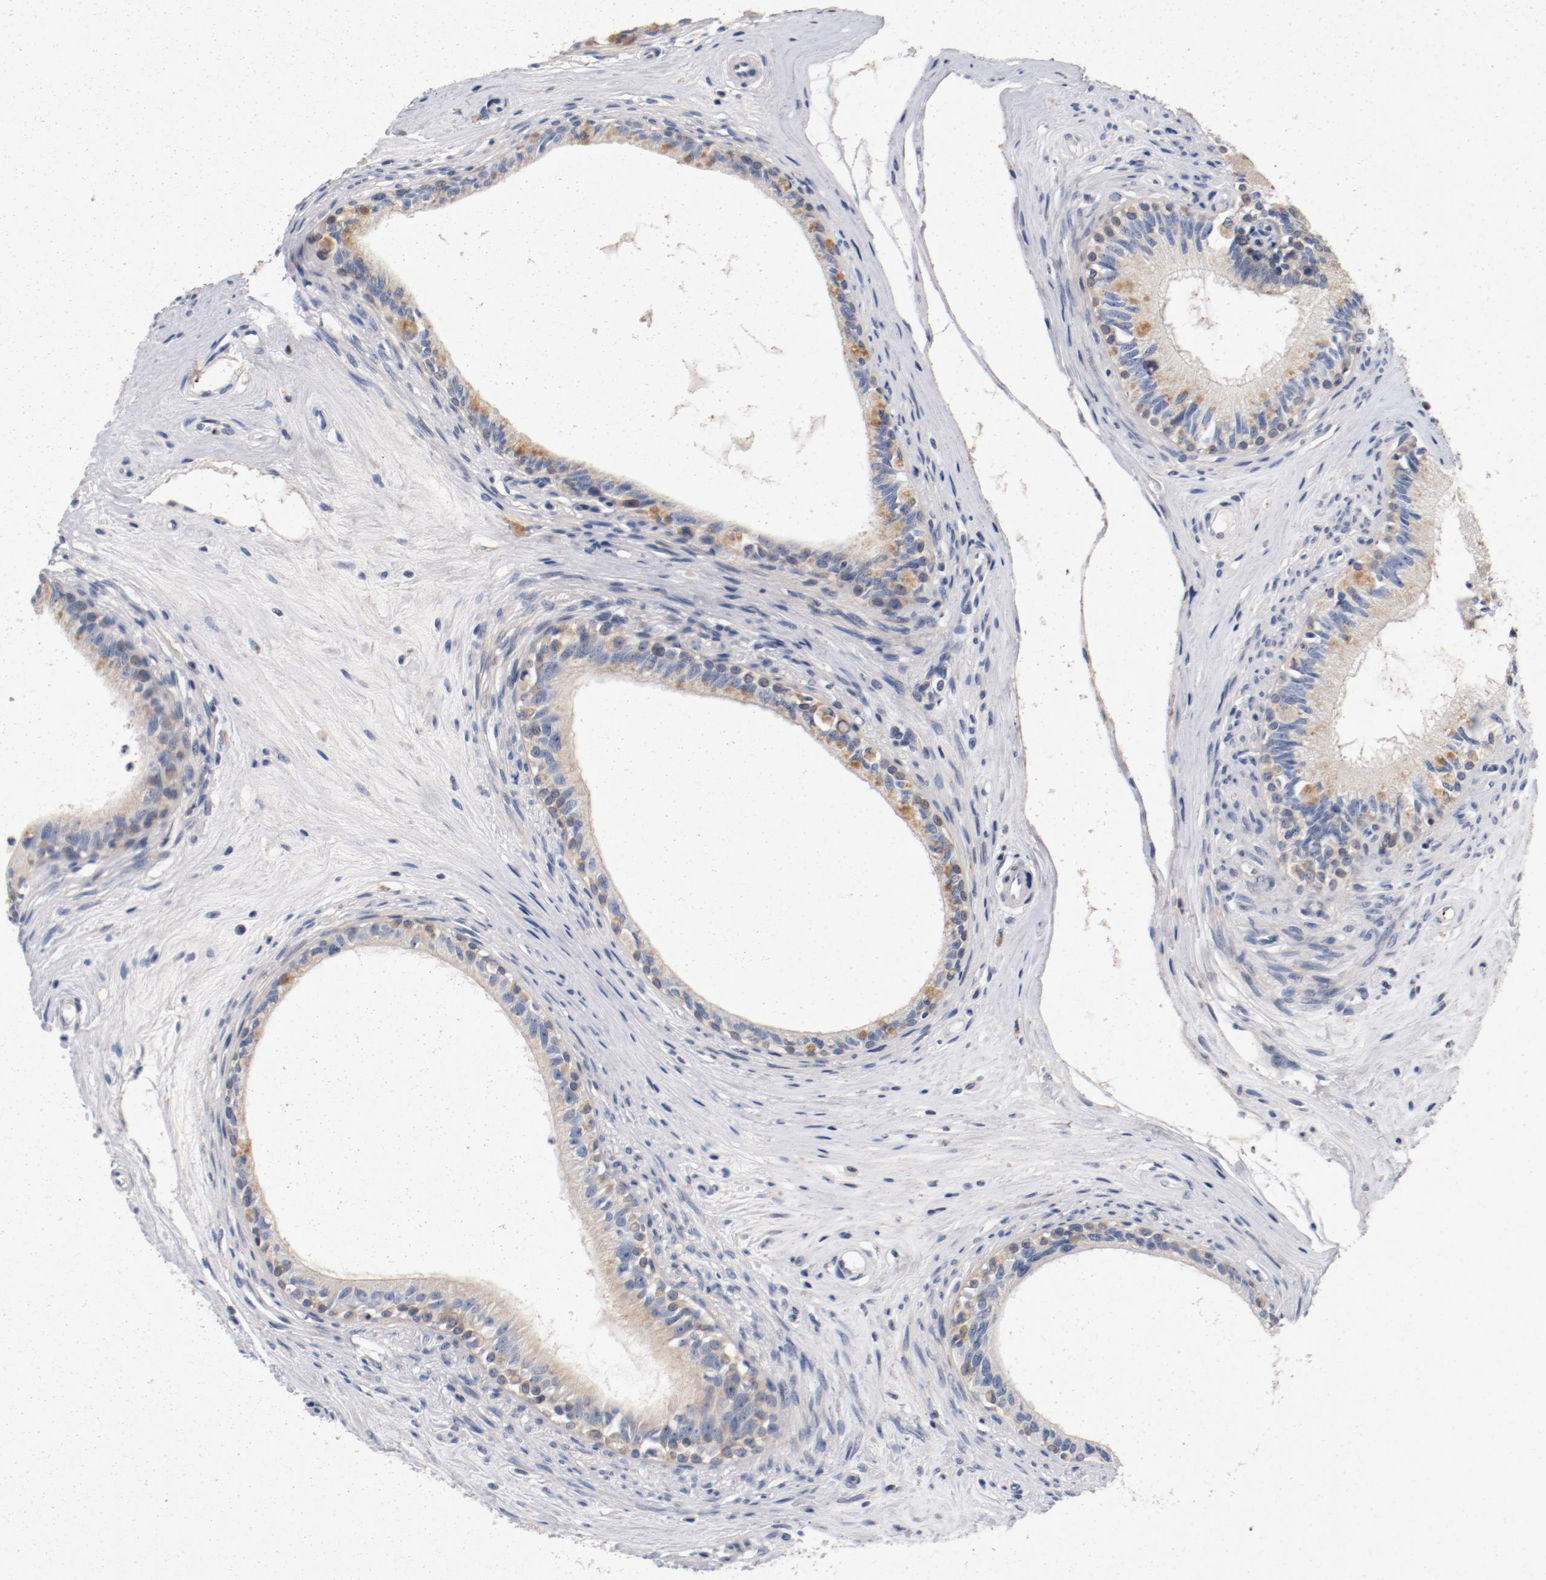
{"staining": {"intensity": "weak", "quantity": "25%-75%", "location": "cytoplasmic/membranous"}, "tissue": "epididymis", "cell_type": "Glandular cells", "image_type": "normal", "snomed": [{"axis": "morphology", "description": "Normal tissue, NOS"}, {"axis": "morphology", "description": "Inflammation, NOS"}, {"axis": "topography", "description": "Epididymis"}], "caption": "Glandular cells demonstrate low levels of weak cytoplasmic/membranous expression in approximately 25%-75% of cells in normal human epididymis.", "gene": "PIM1", "patient": {"sex": "male", "age": 84}}